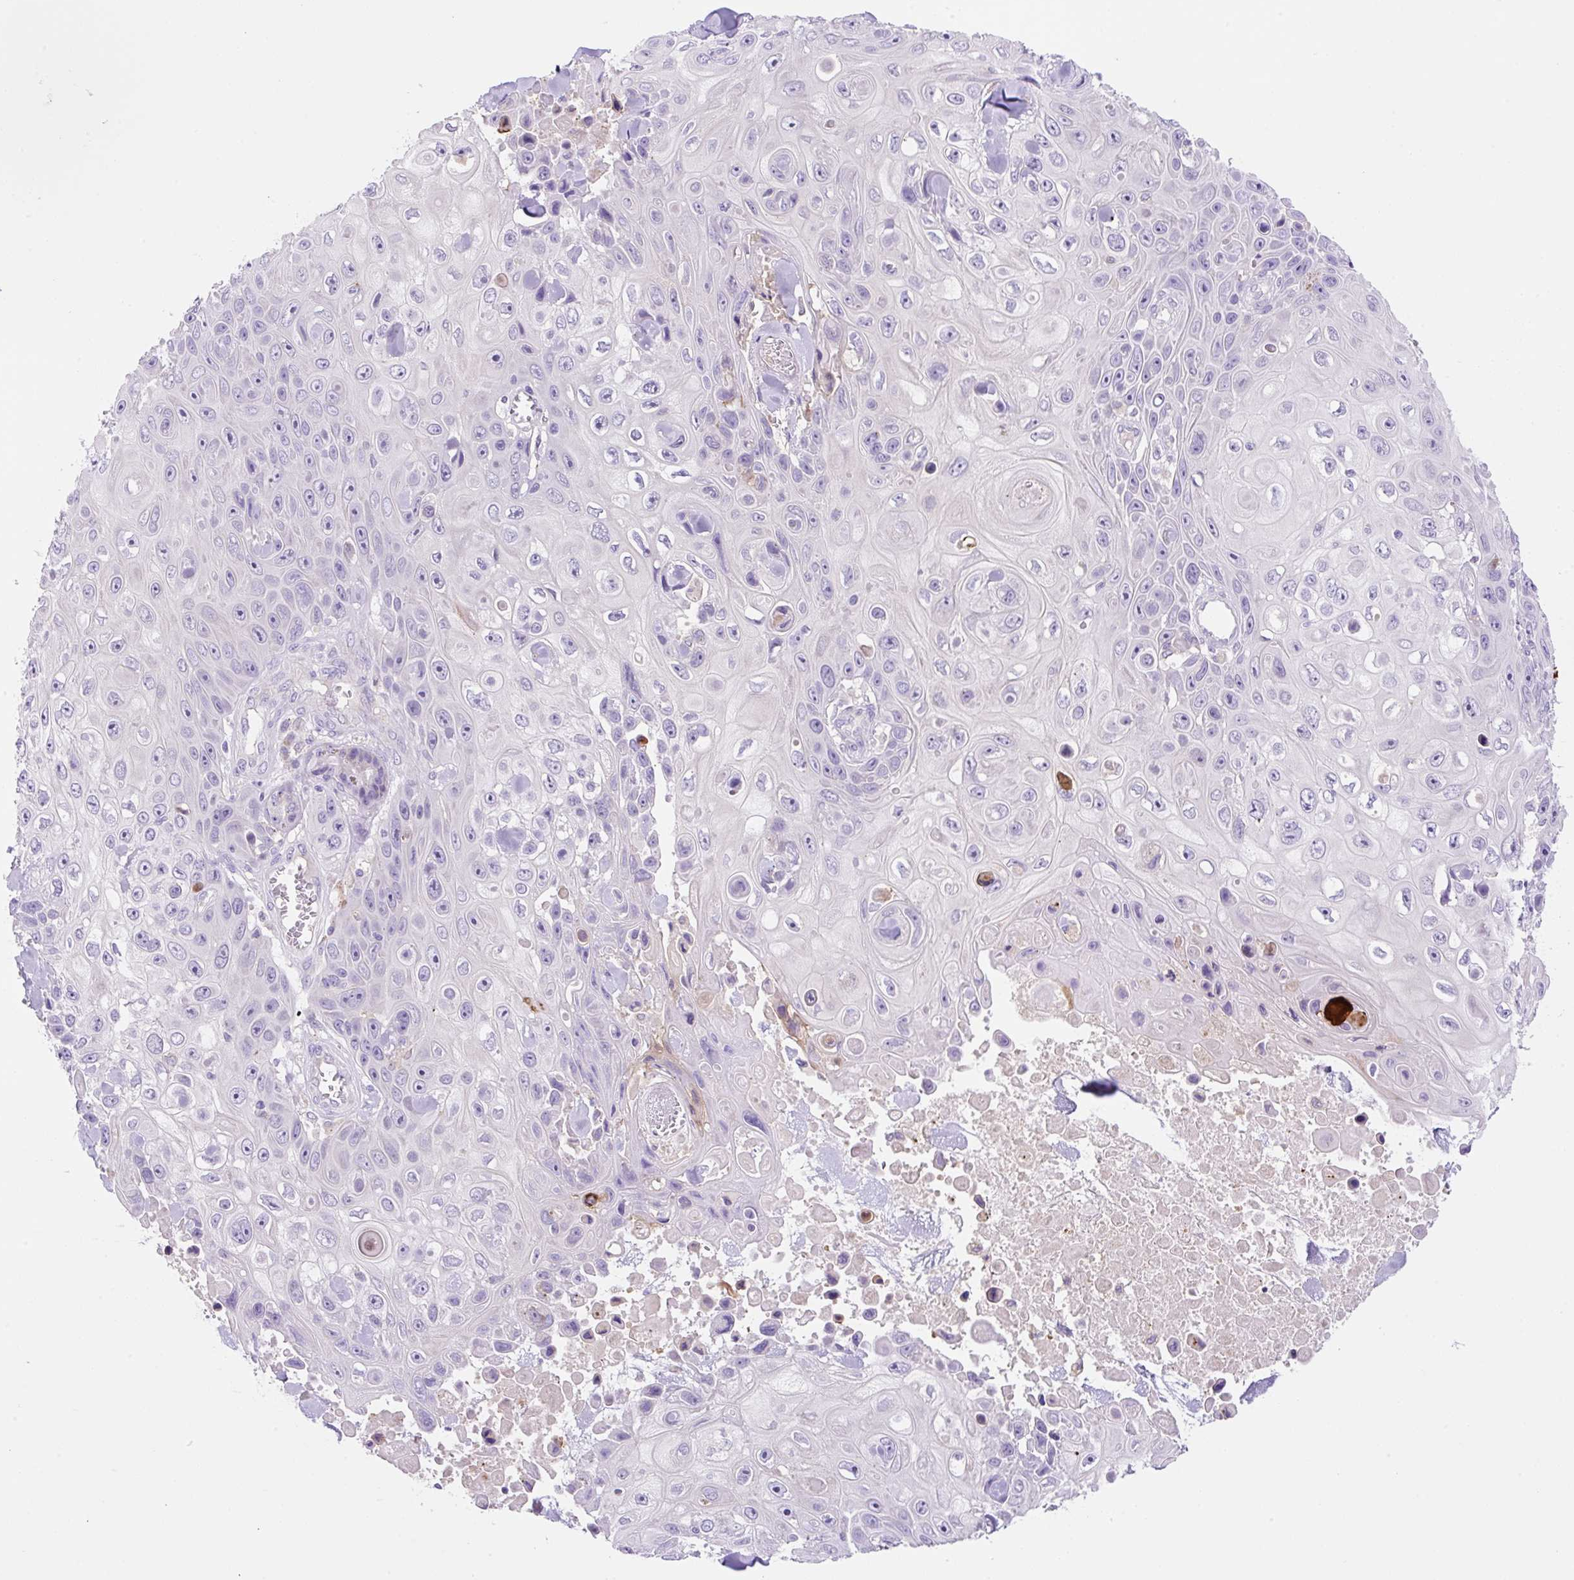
{"staining": {"intensity": "negative", "quantity": "none", "location": "none"}, "tissue": "skin cancer", "cell_type": "Tumor cells", "image_type": "cancer", "snomed": [{"axis": "morphology", "description": "Squamous cell carcinoma, NOS"}, {"axis": "topography", "description": "Skin"}], "caption": "Tumor cells show no significant staining in skin cancer (squamous cell carcinoma).", "gene": "NDST3", "patient": {"sex": "male", "age": 82}}